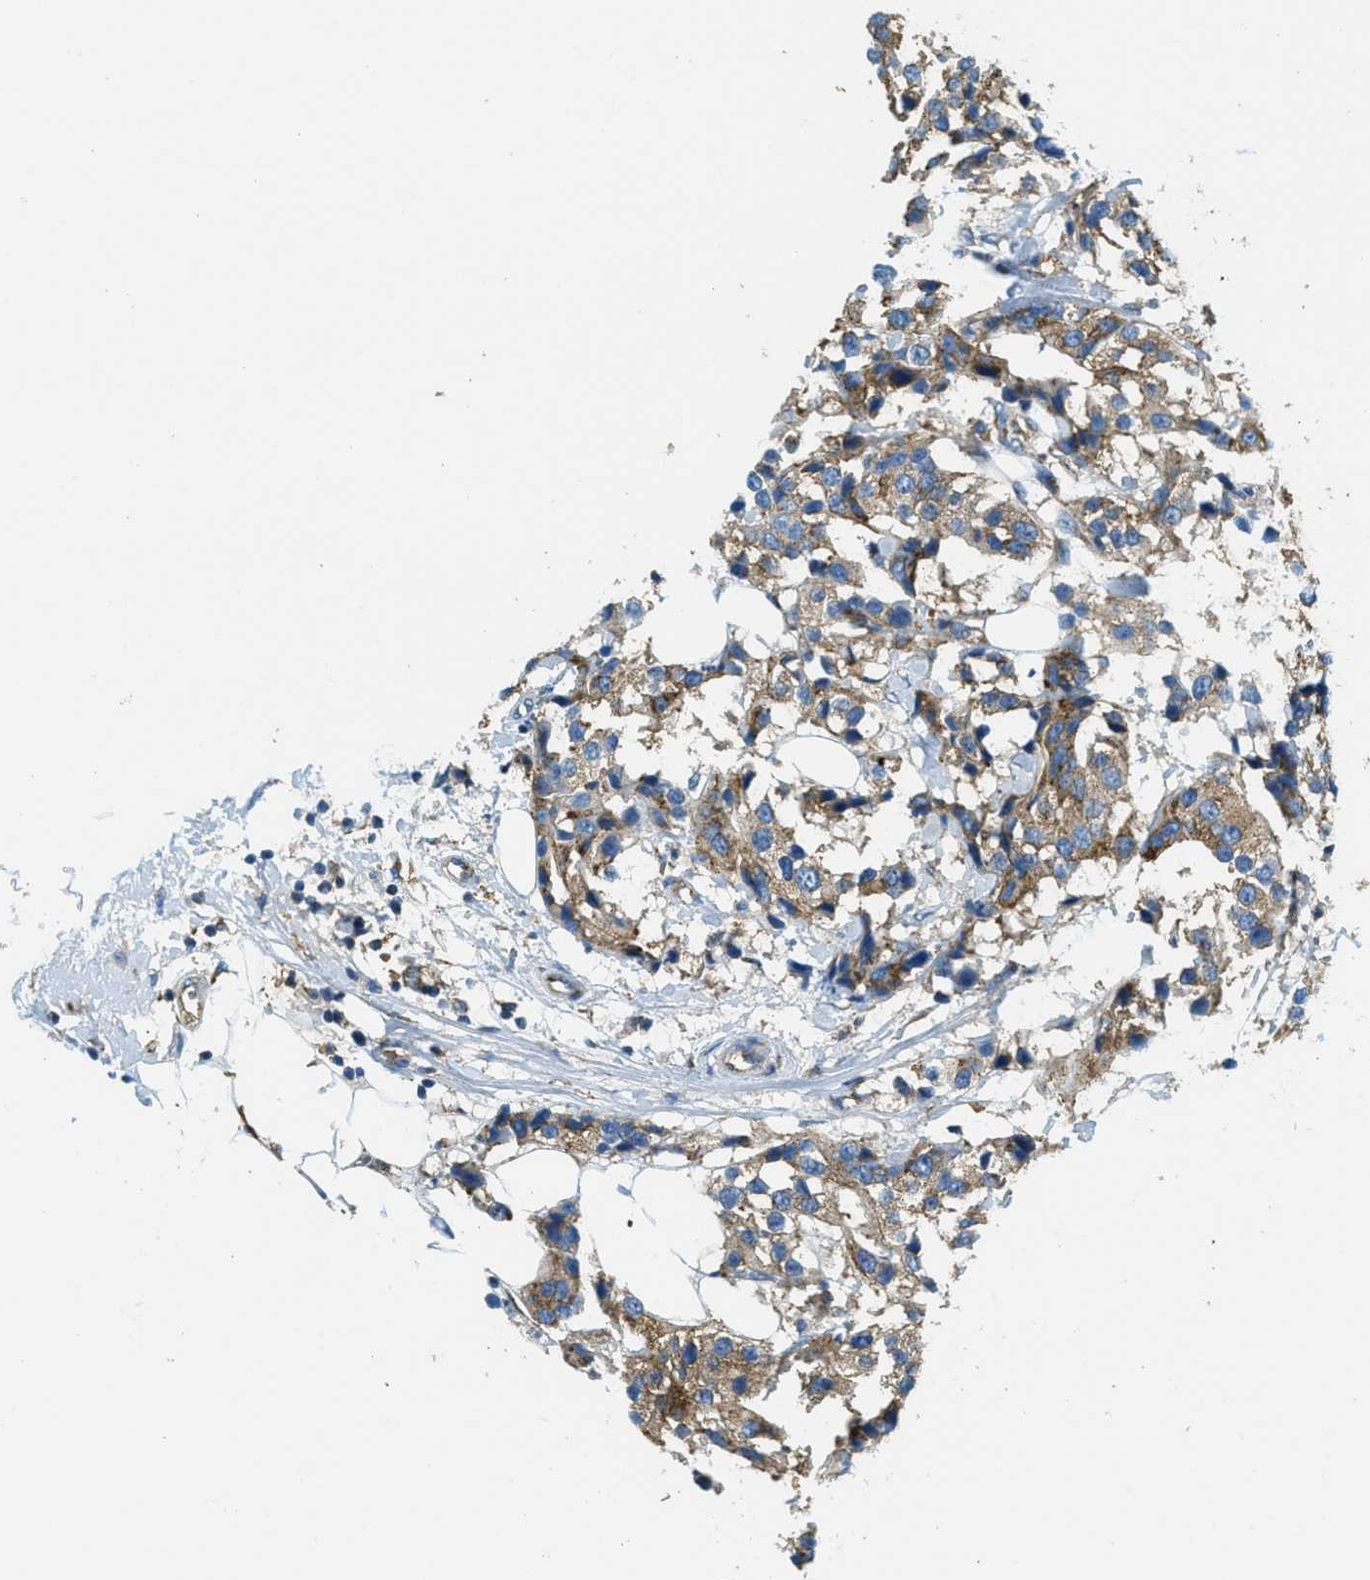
{"staining": {"intensity": "moderate", "quantity": ">75%", "location": "cytoplasmic/membranous"}, "tissue": "breast cancer", "cell_type": "Tumor cells", "image_type": "cancer", "snomed": [{"axis": "morphology", "description": "Normal tissue, NOS"}, {"axis": "morphology", "description": "Duct carcinoma"}, {"axis": "topography", "description": "Breast"}], "caption": "Protein expression analysis of breast cancer (infiltrating ductal carcinoma) exhibits moderate cytoplasmic/membranous expression in approximately >75% of tumor cells.", "gene": "AP2B1", "patient": {"sex": "female", "age": 39}}